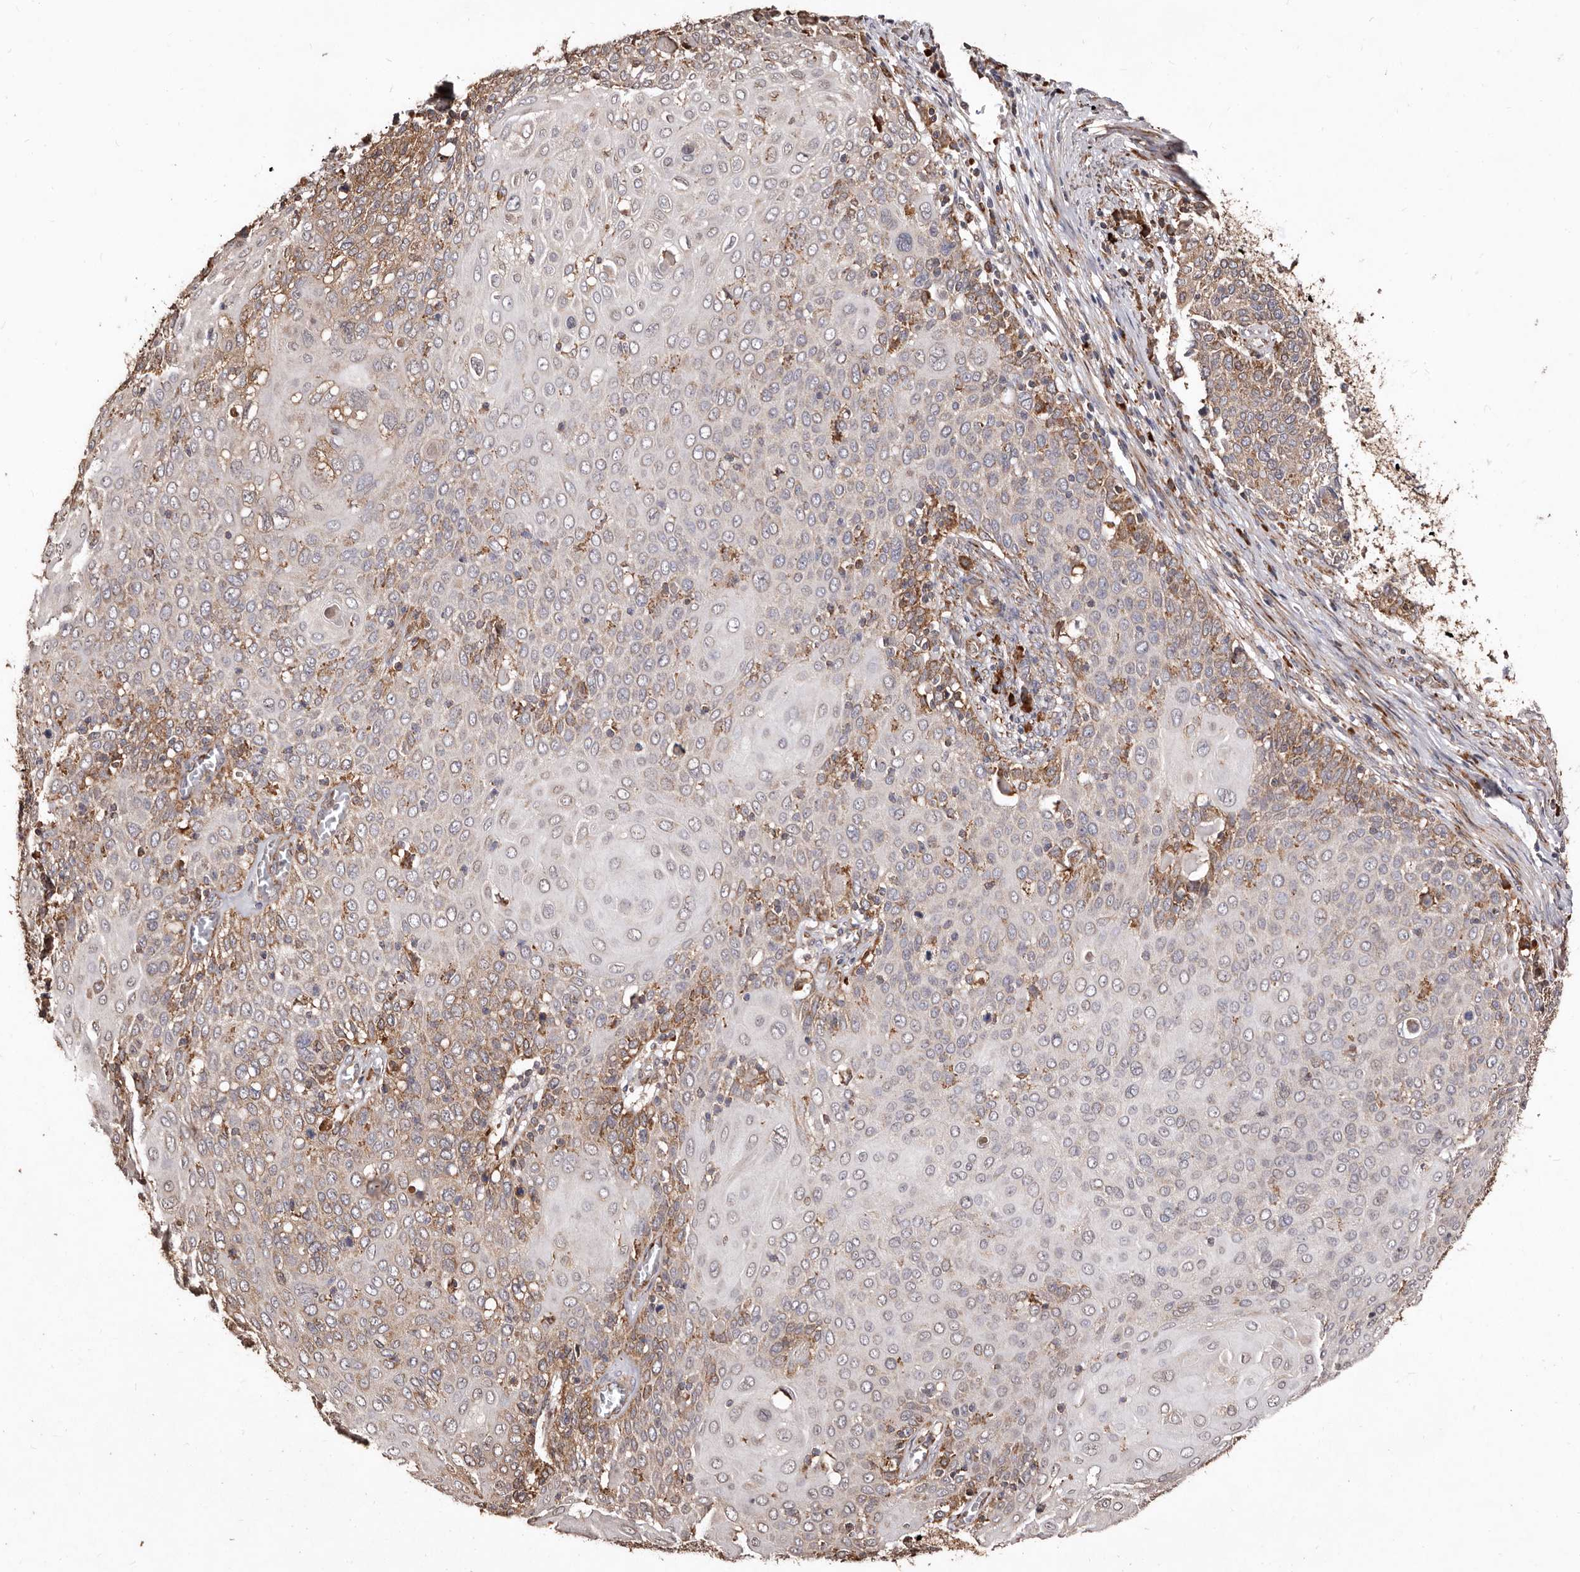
{"staining": {"intensity": "moderate", "quantity": "<25%", "location": "cytoplasmic/membranous"}, "tissue": "cervical cancer", "cell_type": "Tumor cells", "image_type": "cancer", "snomed": [{"axis": "morphology", "description": "Squamous cell carcinoma, NOS"}, {"axis": "topography", "description": "Cervix"}], "caption": "This is an image of immunohistochemistry (IHC) staining of cervical cancer, which shows moderate staining in the cytoplasmic/membranous of tumor cells.", "gene": "STEAP2", "patient": {"sex": "female", "age": 39}}